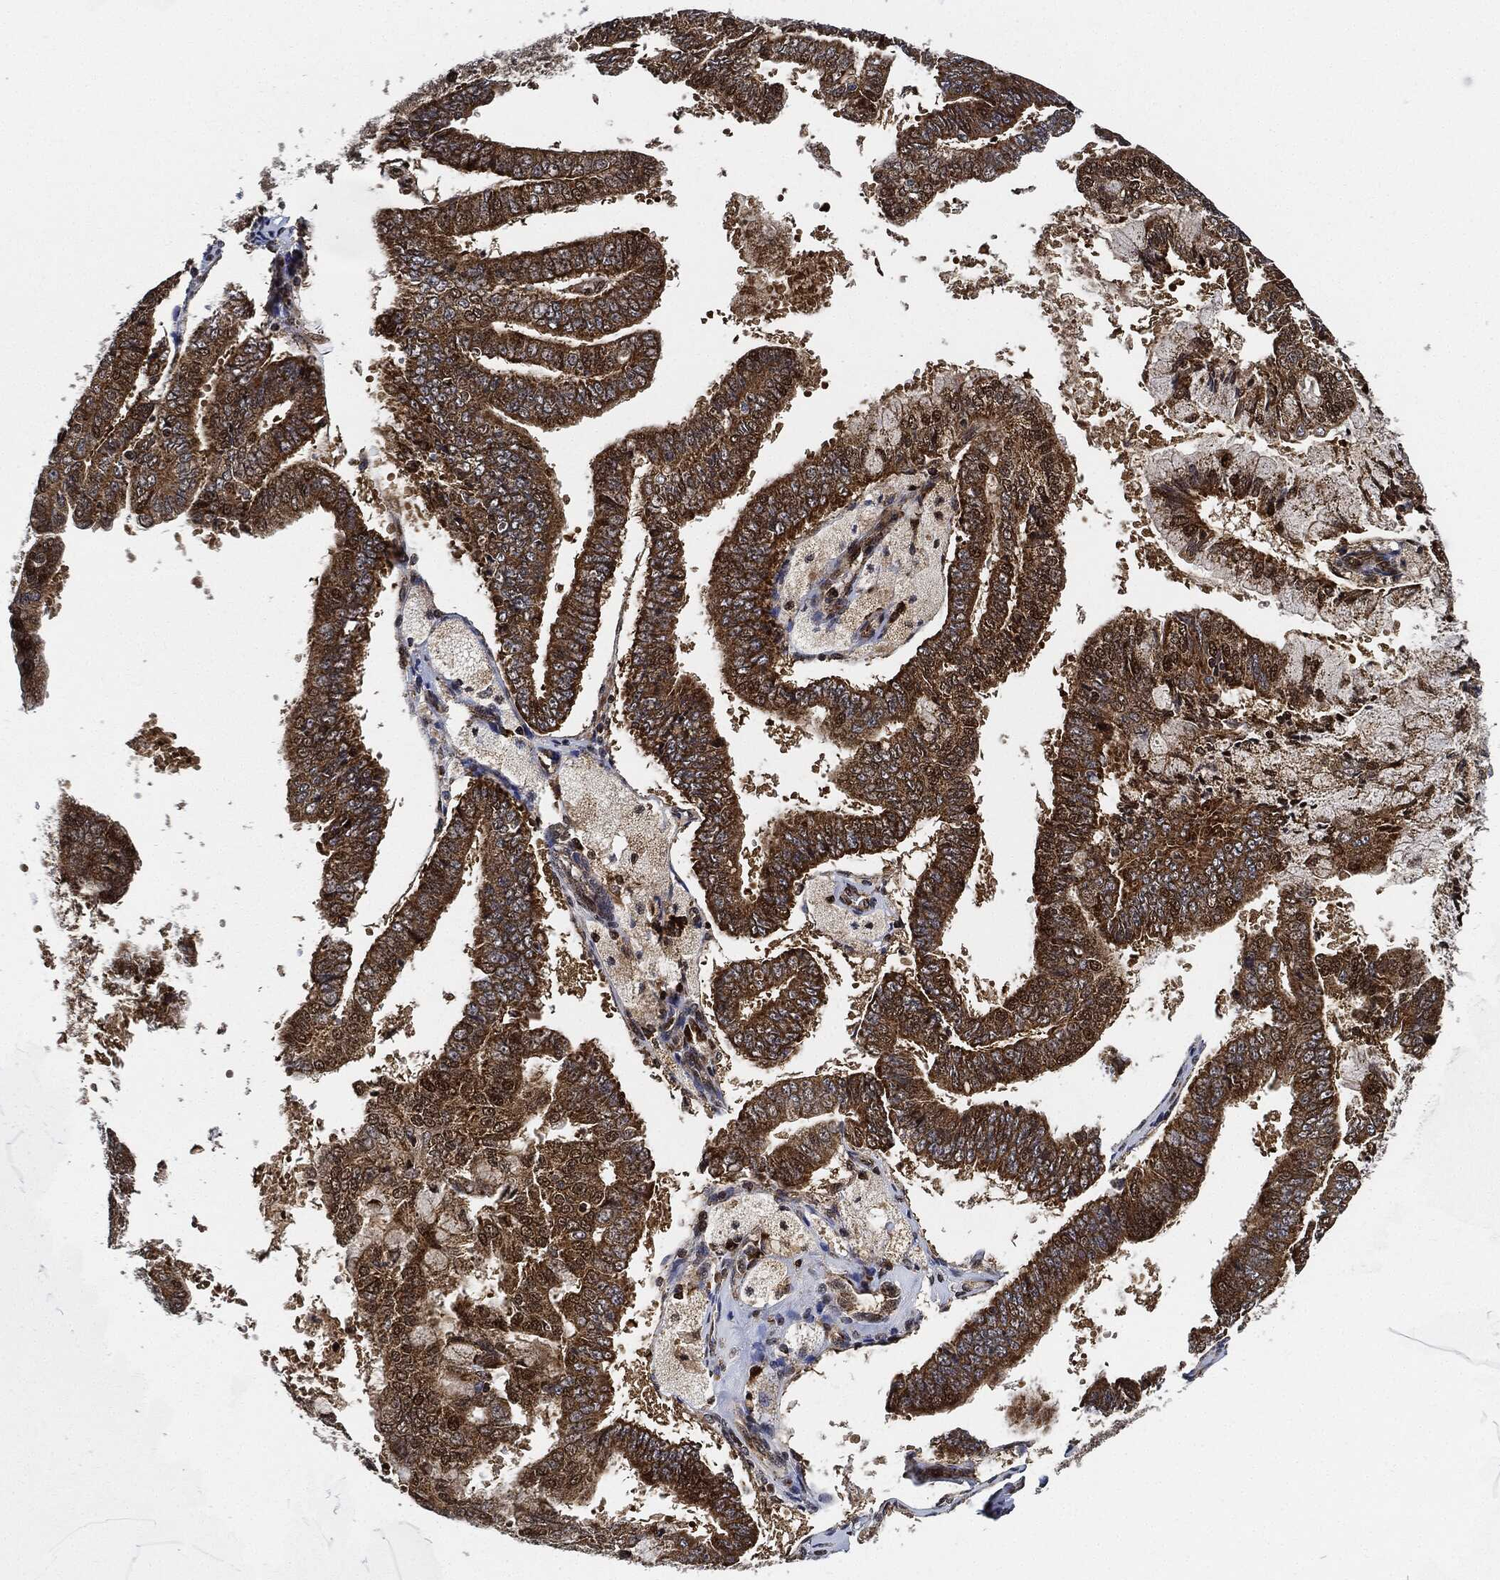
{"staining": {"intensity": "strong", "quantity": ">75%", "location": "cytoplasmic/membranous"}, "tissue": "endometrial cancer", "cell_type": "Tumor cells", "image_type": "cancer", "snomed": [{"axis": "morphology", "description": "Adenocarcinoma, NOS"}, {"axis": "topography", "description": "Endometrium"}], "caption": "This is an image of IHC staining of endometrial cancer (adenocarcinoma), which shows strong positivity in the cytoplasmic/membranous of tumor cells.", "gene": "RNASEL", "patient": {"sex": "female", "age": 63}}